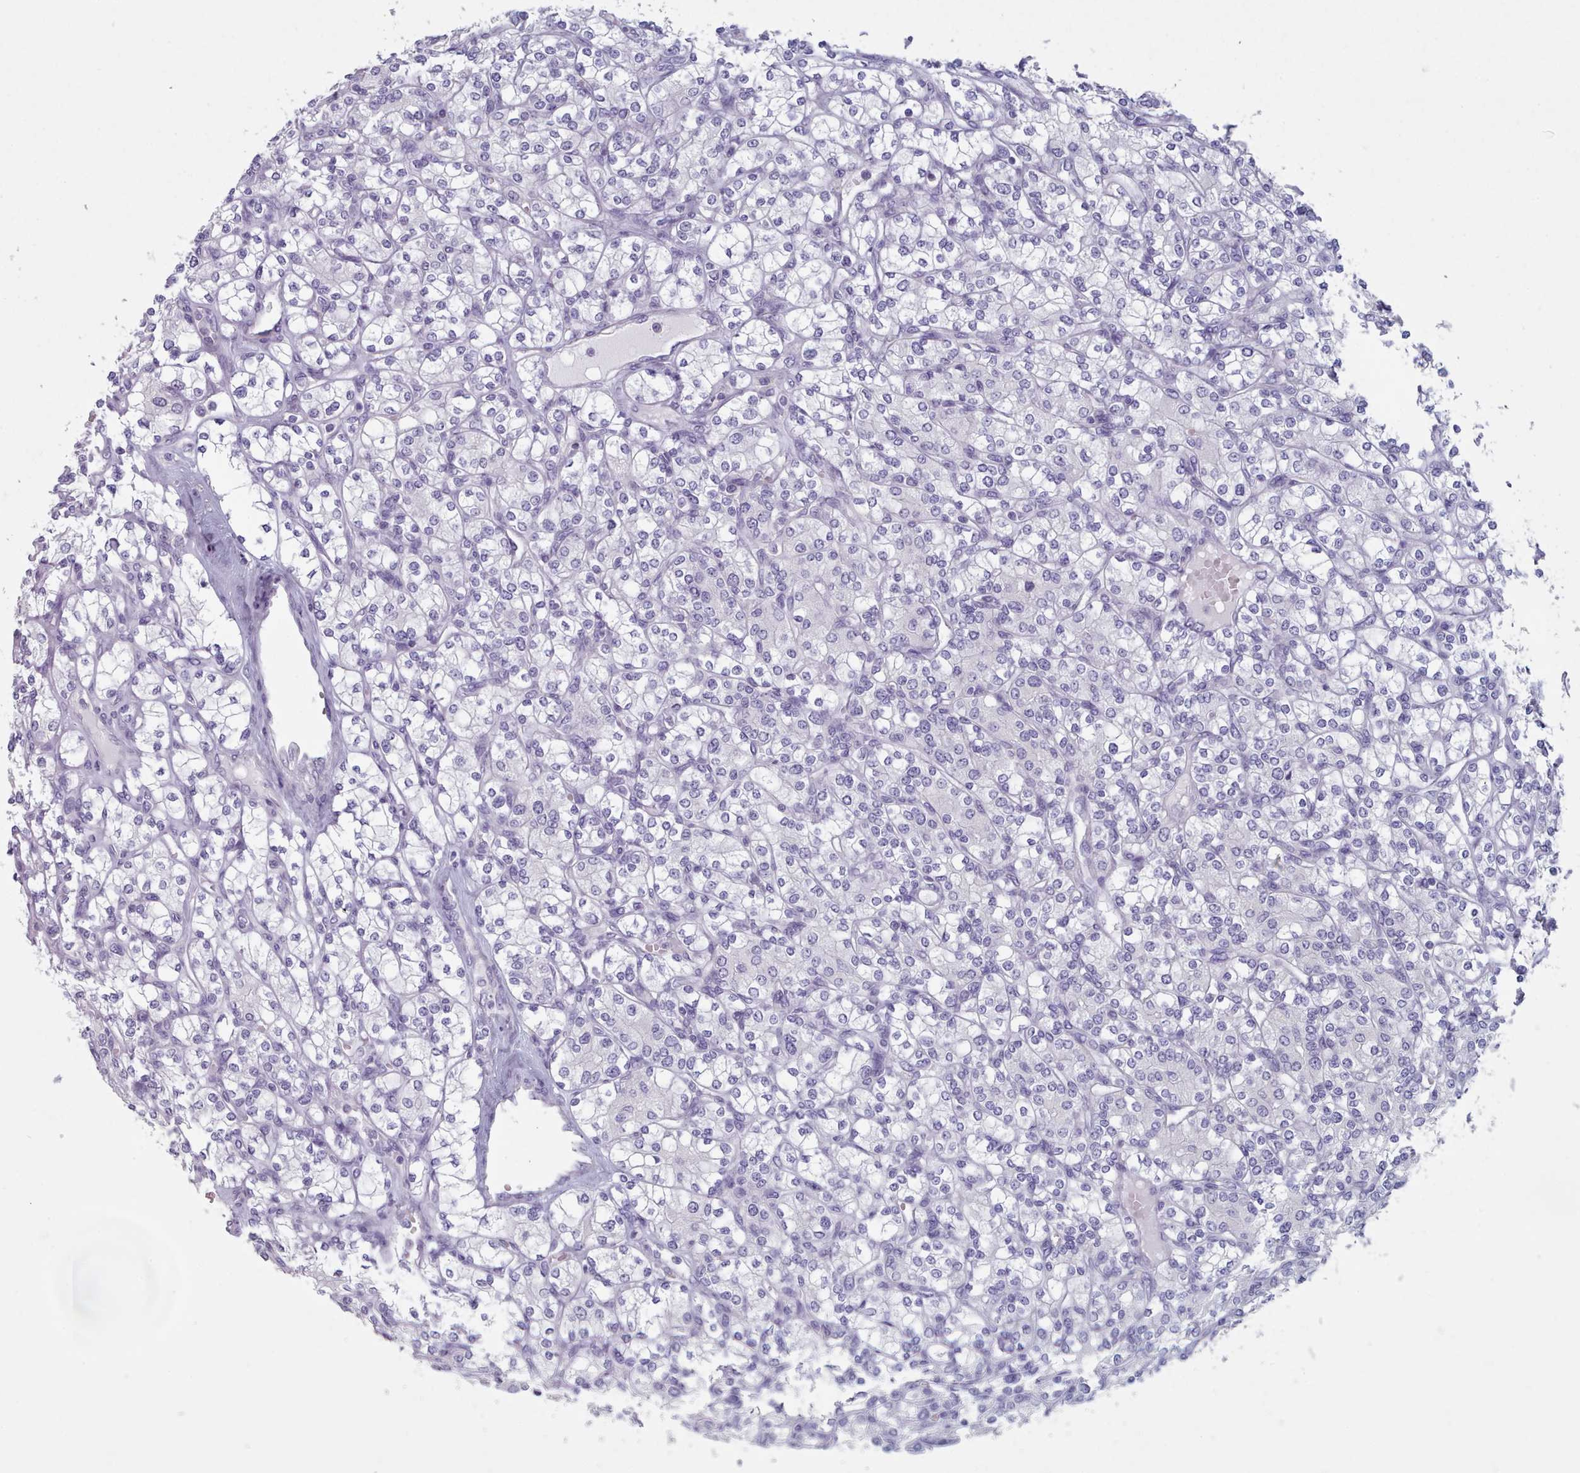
{"staining": {"intensity": "negative", "quantity": "none", "location": "none"}, "tissue": "renal cancer", "cell_type": "Tumor cells", "image_type": "cancer", "snomed": [{"axis": "morphology", "description": "Adenocarcinoma, NOS"}, {"axis": "topography", "description": "Kidney"}], "caption": "The IHC histopathology image has no significant staining in tumor cells of renal cancer tissue.", "gene": "HAO1", "patient": {"sex": "male", "age": 77}}